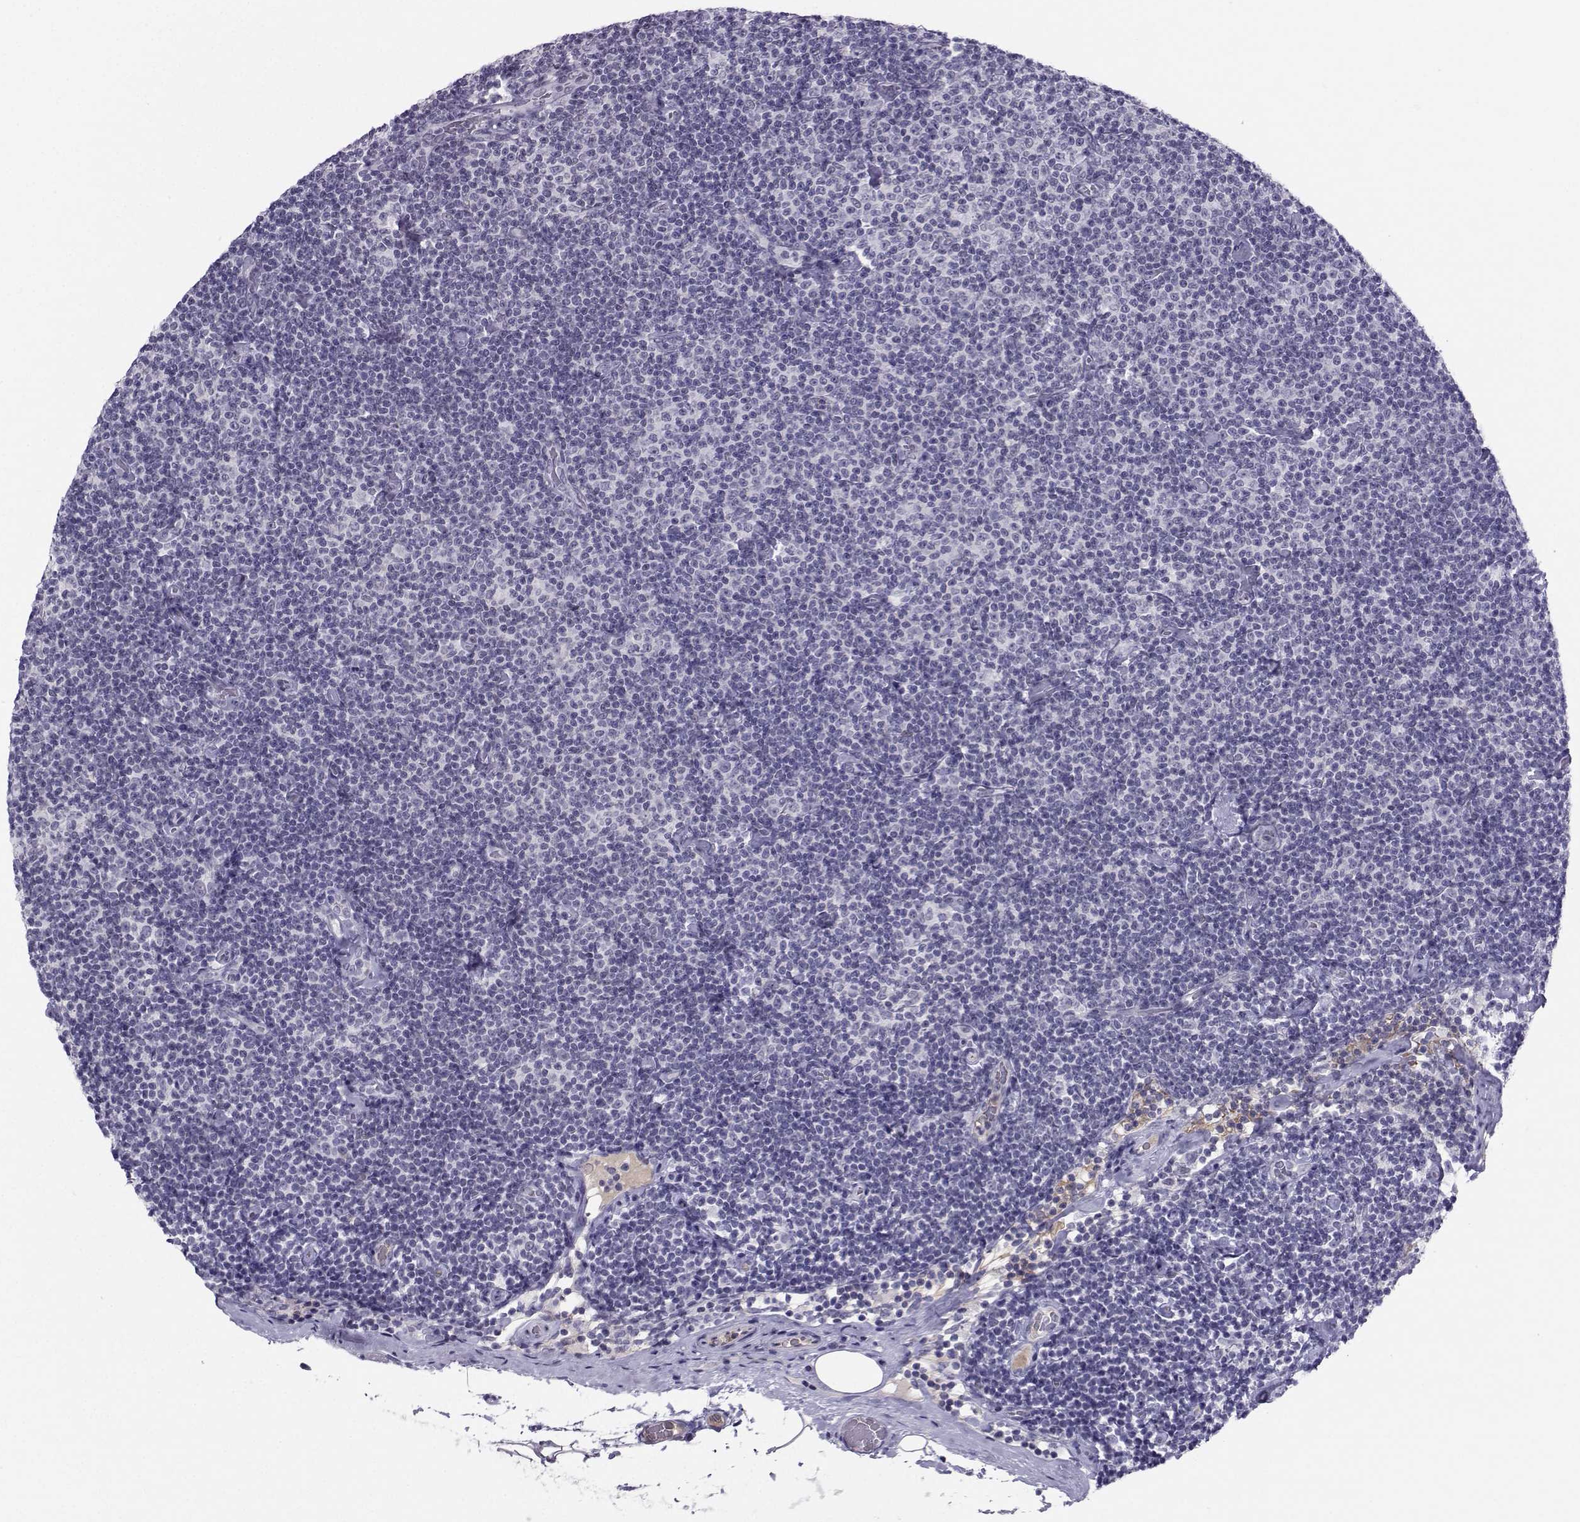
{"staining": {"intensity": "negative", "quantity": "none", "location": "none"}, "tissue": "lymphoma", "cell_type": "Tumor cells", "image_type": "cancer", "snomed": [{"axis": "morphology", "description": "Malignant lymphoma, non-Hodgkin's type, Low grade"}, {"axis": "topography", "description": "Lymph node"}], "caption": "Lymphoma stained for a protein using IHC demonstrates no staining tumor cells.", "gene": "LHX1", "patient": {"sex": "male", "age": 81}}